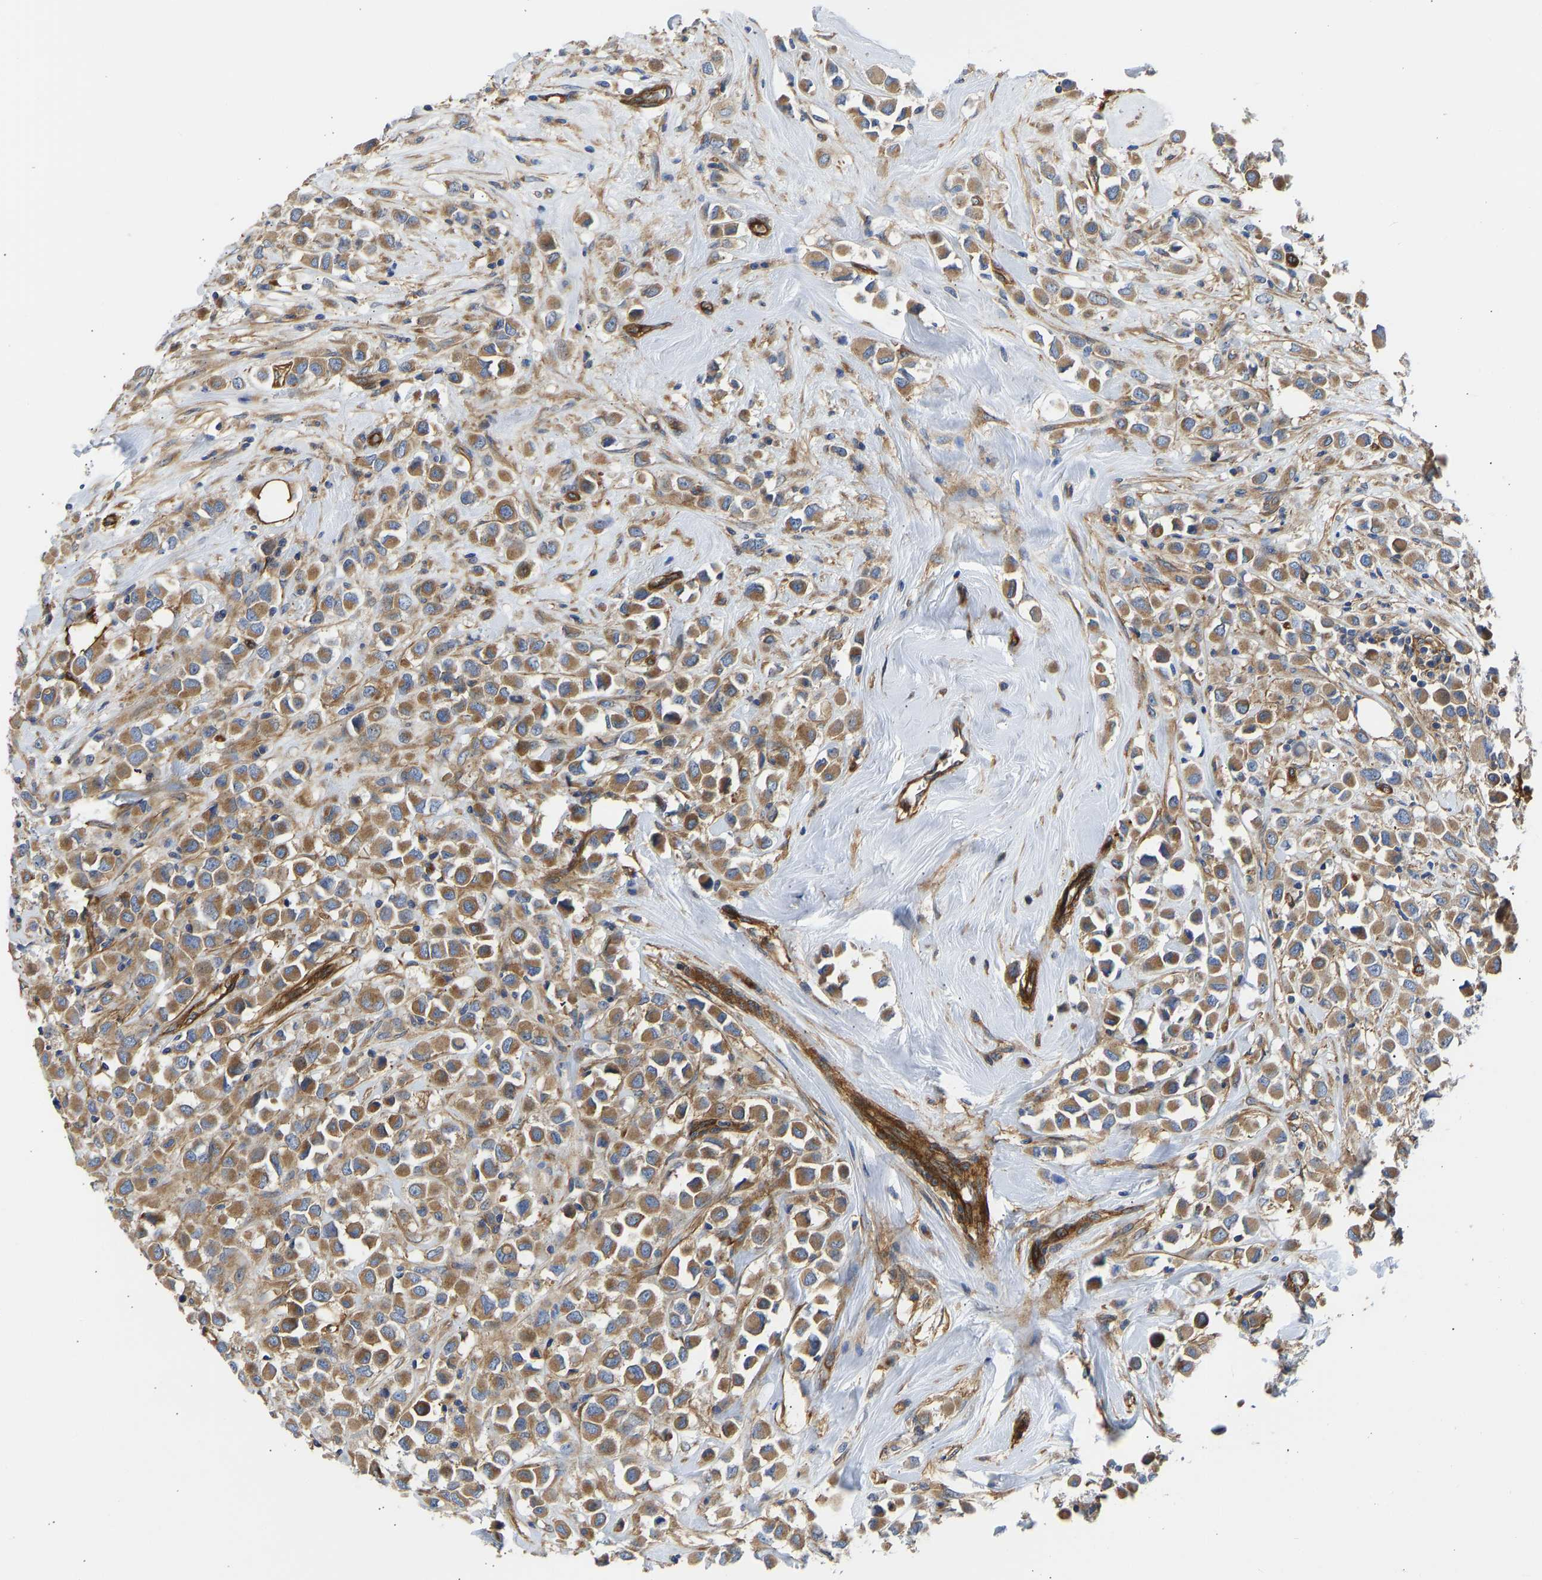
{"staining": {"intensity": "moderate", "quantity": ">75%", "location": "cytoplasmic/membranous"}, "tissue": "breast cancer", "cell_type": "Tumor cells", "image_type": "cancer", "snomed": [{"axis": "morphology", "description": "Duct carcinoma"}, {"axis": "topography", "description": "Breast"}], "caption": "There is medium levels of moderate cytoplasmic/membranous positivity in tumor cells of breast intraductal carcinoma, as demonstrated by immunohistochemical staining (brown color).", "gene": "MYO1C", "patient": {"sex": "female", "age": 61}}